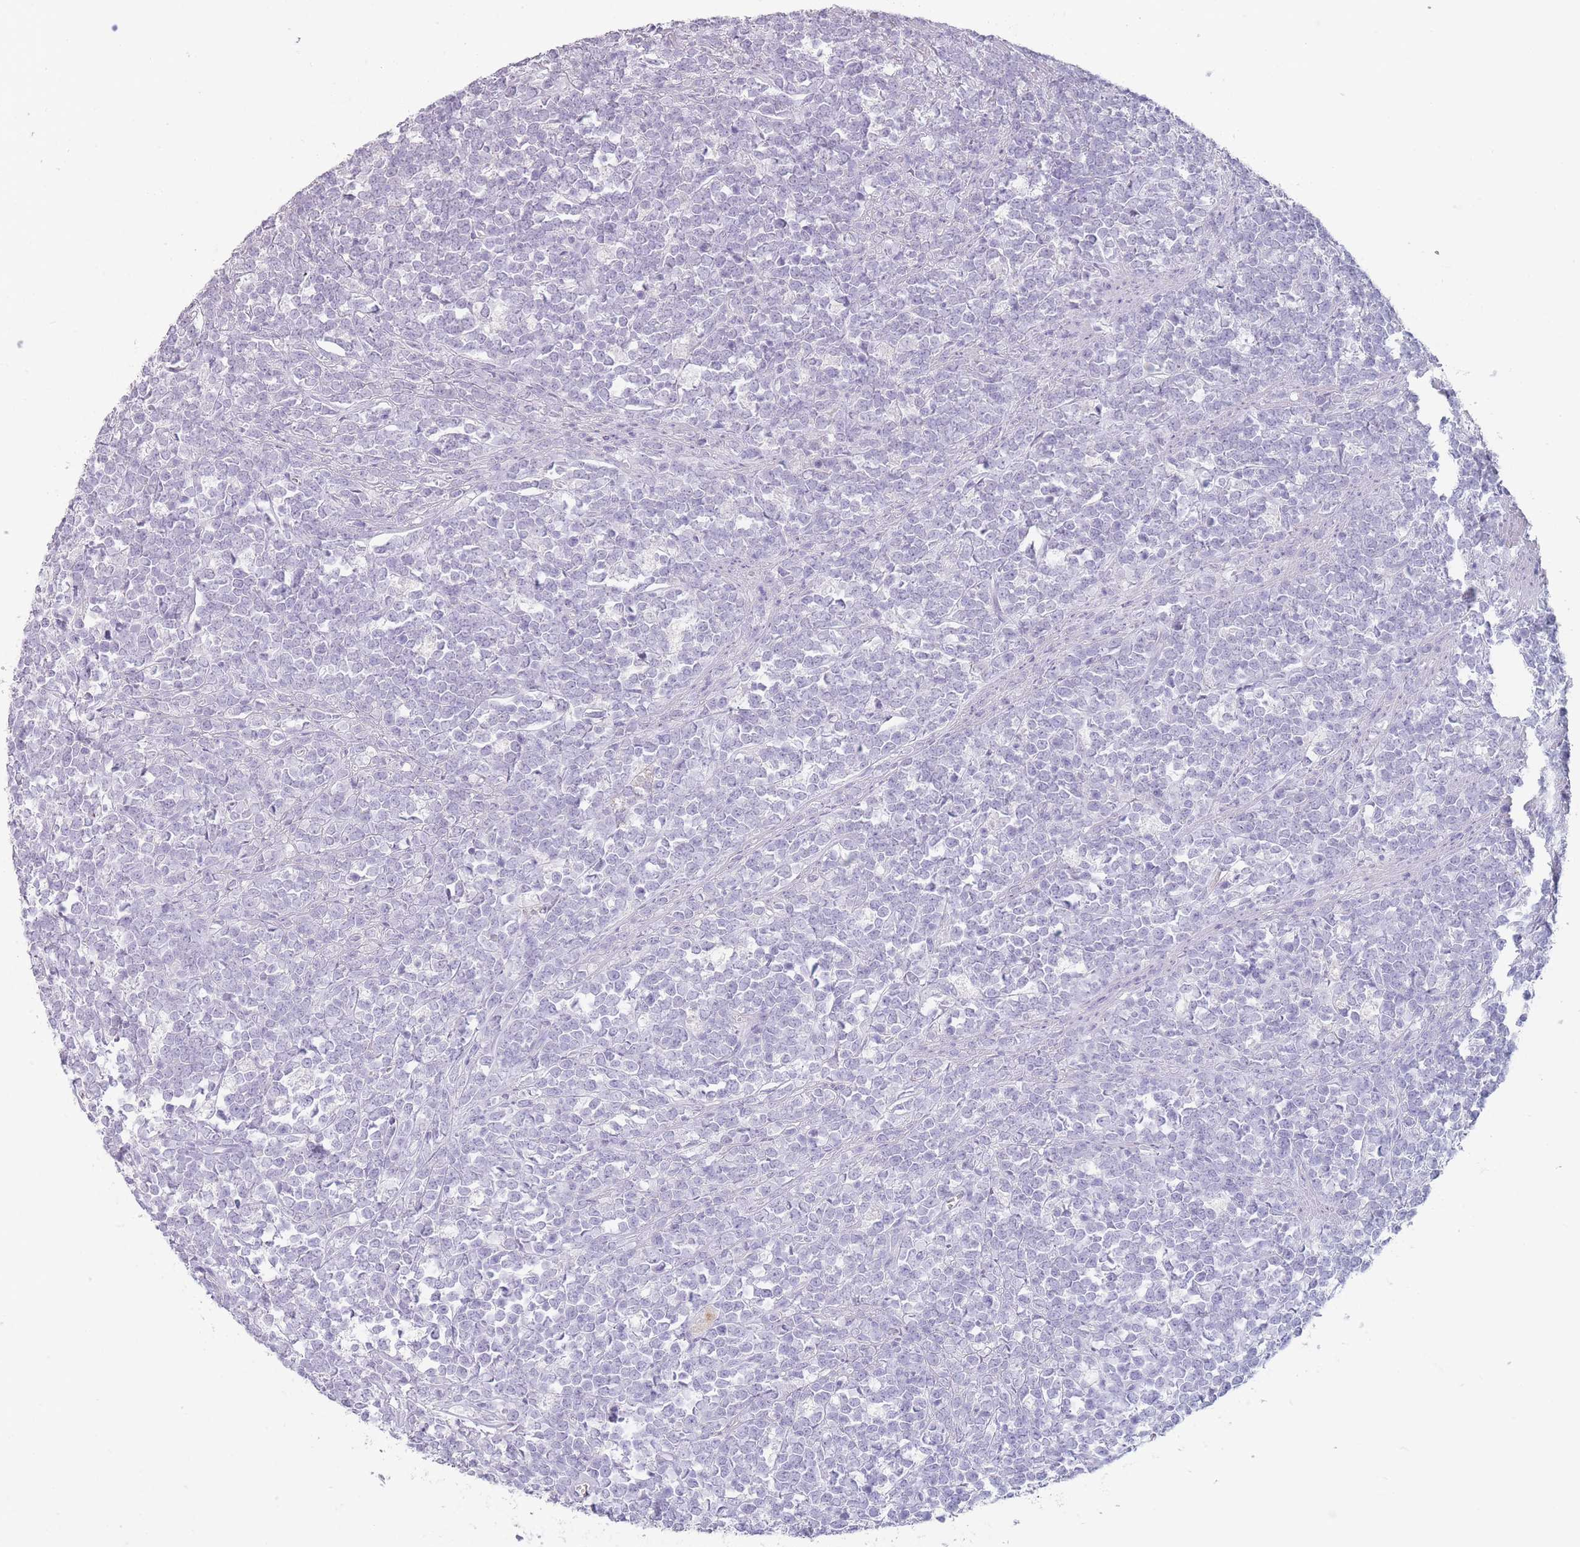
{"staining": {"intensity": "negative", "quantity": "none", "location": "none"}, "tissue": "lymphoma", "cell_type": "Tumor cells", "image_type": "cancer", "snomed": [{"axis": "morphology", "description": "Malignant lymphoma, non-Hodgkin's type, High grade"}, {"axis": "topography", "description": "Small intestine"}, {"axis": "topography", "description": "Colon"}], "caption": "The immunohistochemistry histopathology image has no significant expression in tumor cells of high-grade malignant lymphoma, non-Hodgkin's type tissue.", "gene": "RHBG", "patient": {"sex": "male", "age": 8}}